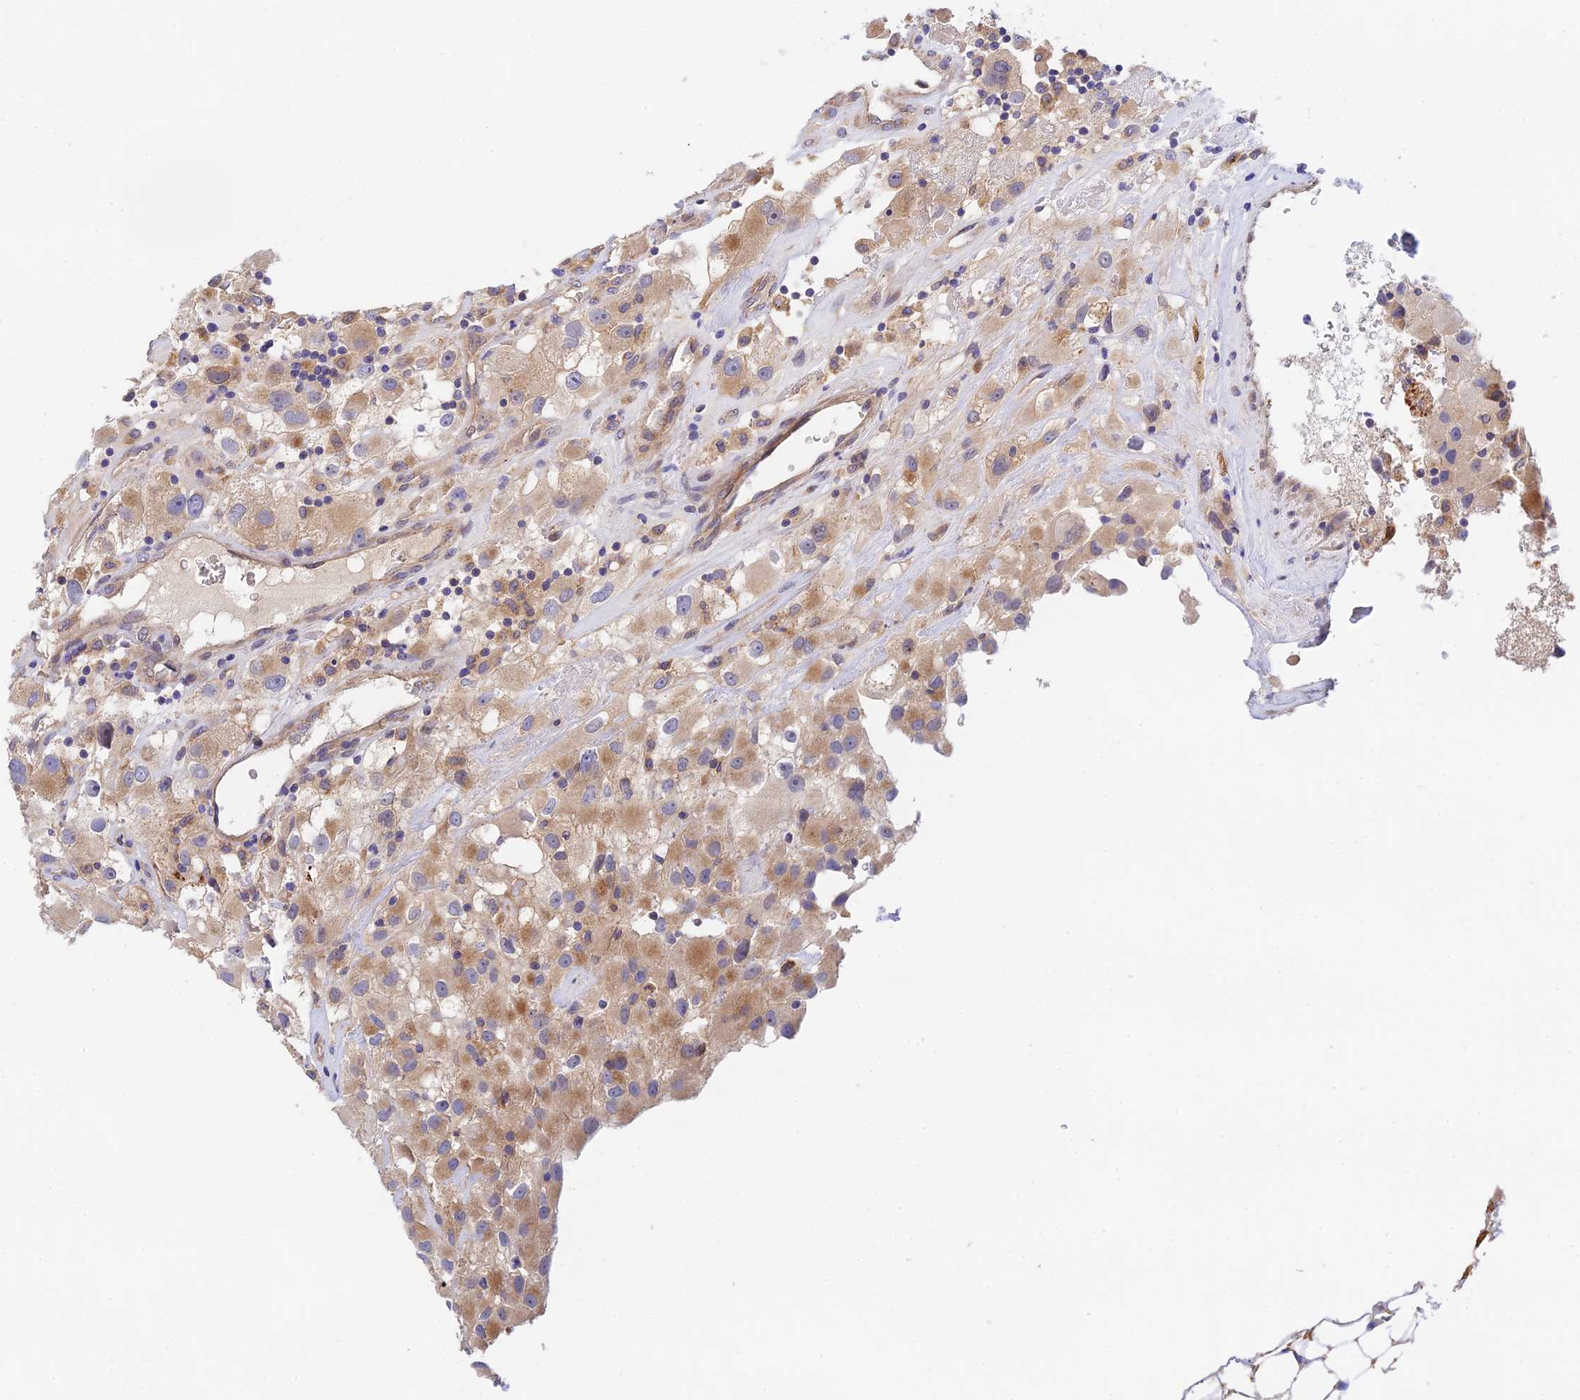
{"staining": {"intensity": "moderate", "quantity": "<25%", "location": "cytoplasmic/membranous"}, "tissue": "renal cancer", "cell_type": "Tumor cells", "image_type": "cancer", "snomed": [{"axis": "morphology", "description": "Adenocarcinoma, NOS"}, {"axis": "topography", "description": "Kidney"}], "caption": "This photomicrograph exhibits immunohistochemistry staining of renal adenocarcinoma, with low moderate cytoplasmic/membranous staining in approximately <25% of tumor cells.", "gene": "RANBP6", "patient": {"sex": "female", "age": 52}}